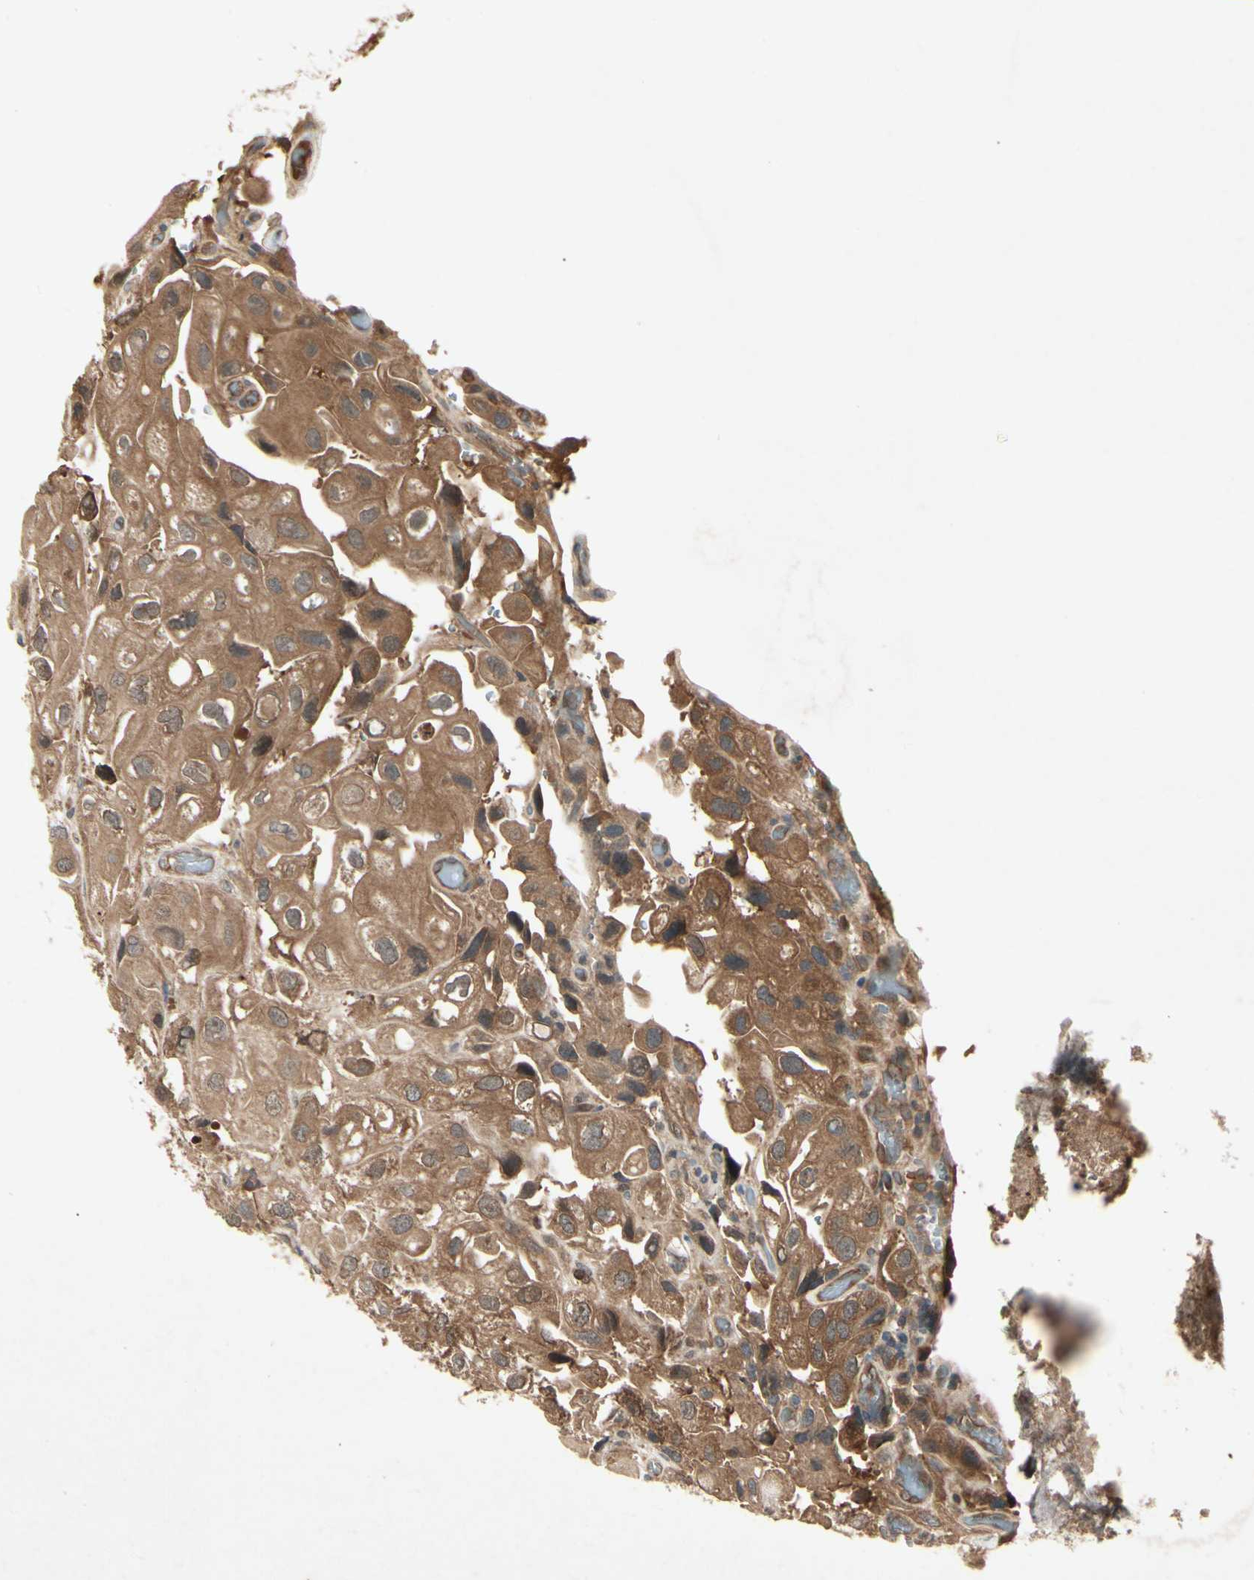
{"staining": {"intensity": "moderate", "quantity": ">75%", "location": "cytoplasmic/membranous"}, "tissue": "urothelial cancer", "cell_type": "Tumor cells", "image_type": "cancer", "snomed": [{"axis": "morphology", "description": "Urothelial carcinoma, High grade"}, {"axis": "topography", "description": "Urinary bladder"}], "caption": "IHC histopathology image of neoplastic tissue: urothelial carcinoma (high-grade) stained using immunohistochemistry reveals medium levels of moderate protein expression localized specifically in the cytoplasmic/membranous of tumor cells, appearing as a cytoplasmic/membranous brown color.", "gene": "RNF14", "patient": {"sex": "female", "age": 64}}